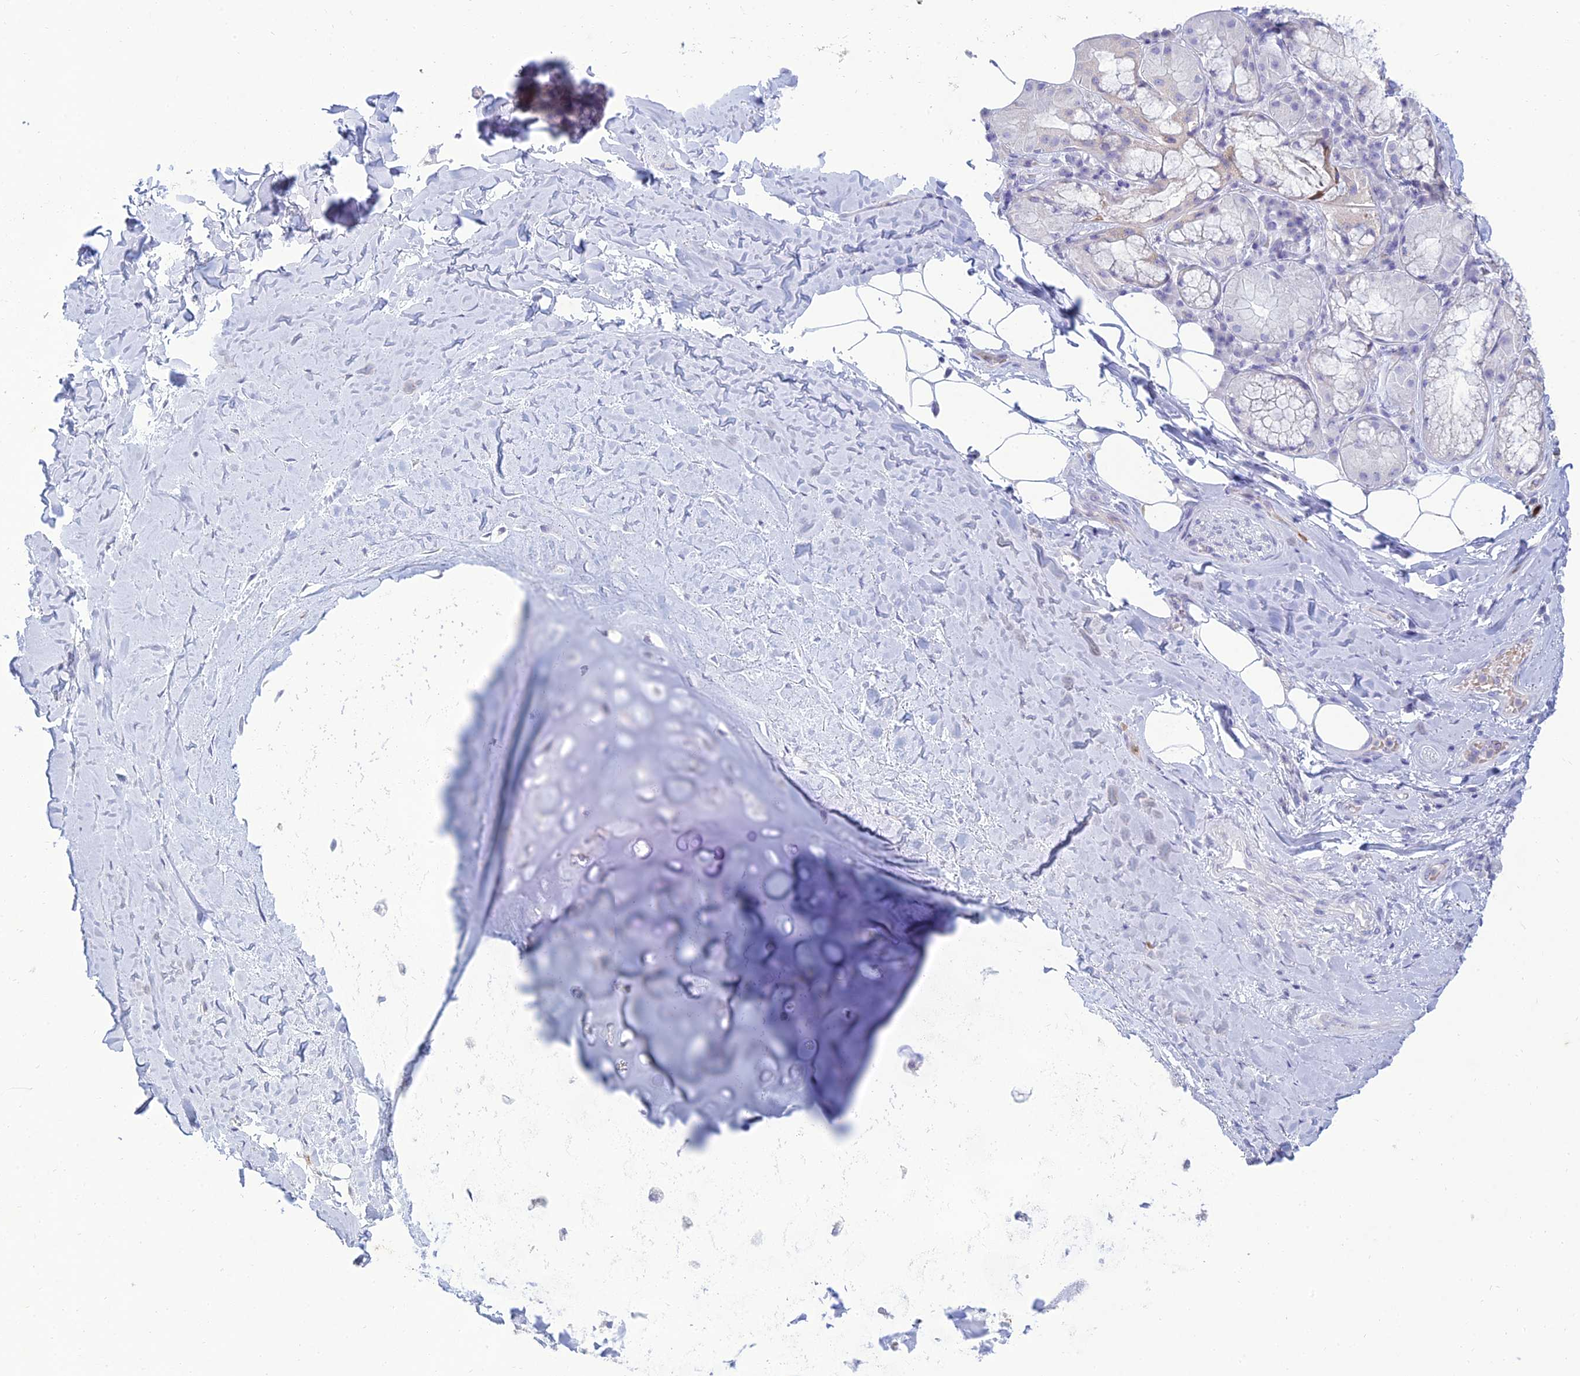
{"staining": {"intensity": "negative", "quantity": "none", "location": "none"}, "tissue": "adipose tissue", "cell_type": "Adipocytes", "image_type": "normal", "snomed": [{"axis": "morphology", "description": "Normal tissue, NOS"}, {"axis": "topography", "description": "Lymph node"}, {"axis": "topography", "description": "Cartilage tissue"}, {"axis": "topography", "description": "Bronchus"}], "caption": "Immunohistochemistry (IHC) histopathology image of normal adipose tissue stained for a protein (brown), which displays no positivity in adipocytes.", "gene": "MAL2", "patient": {"sex": "male", "age": 63}}